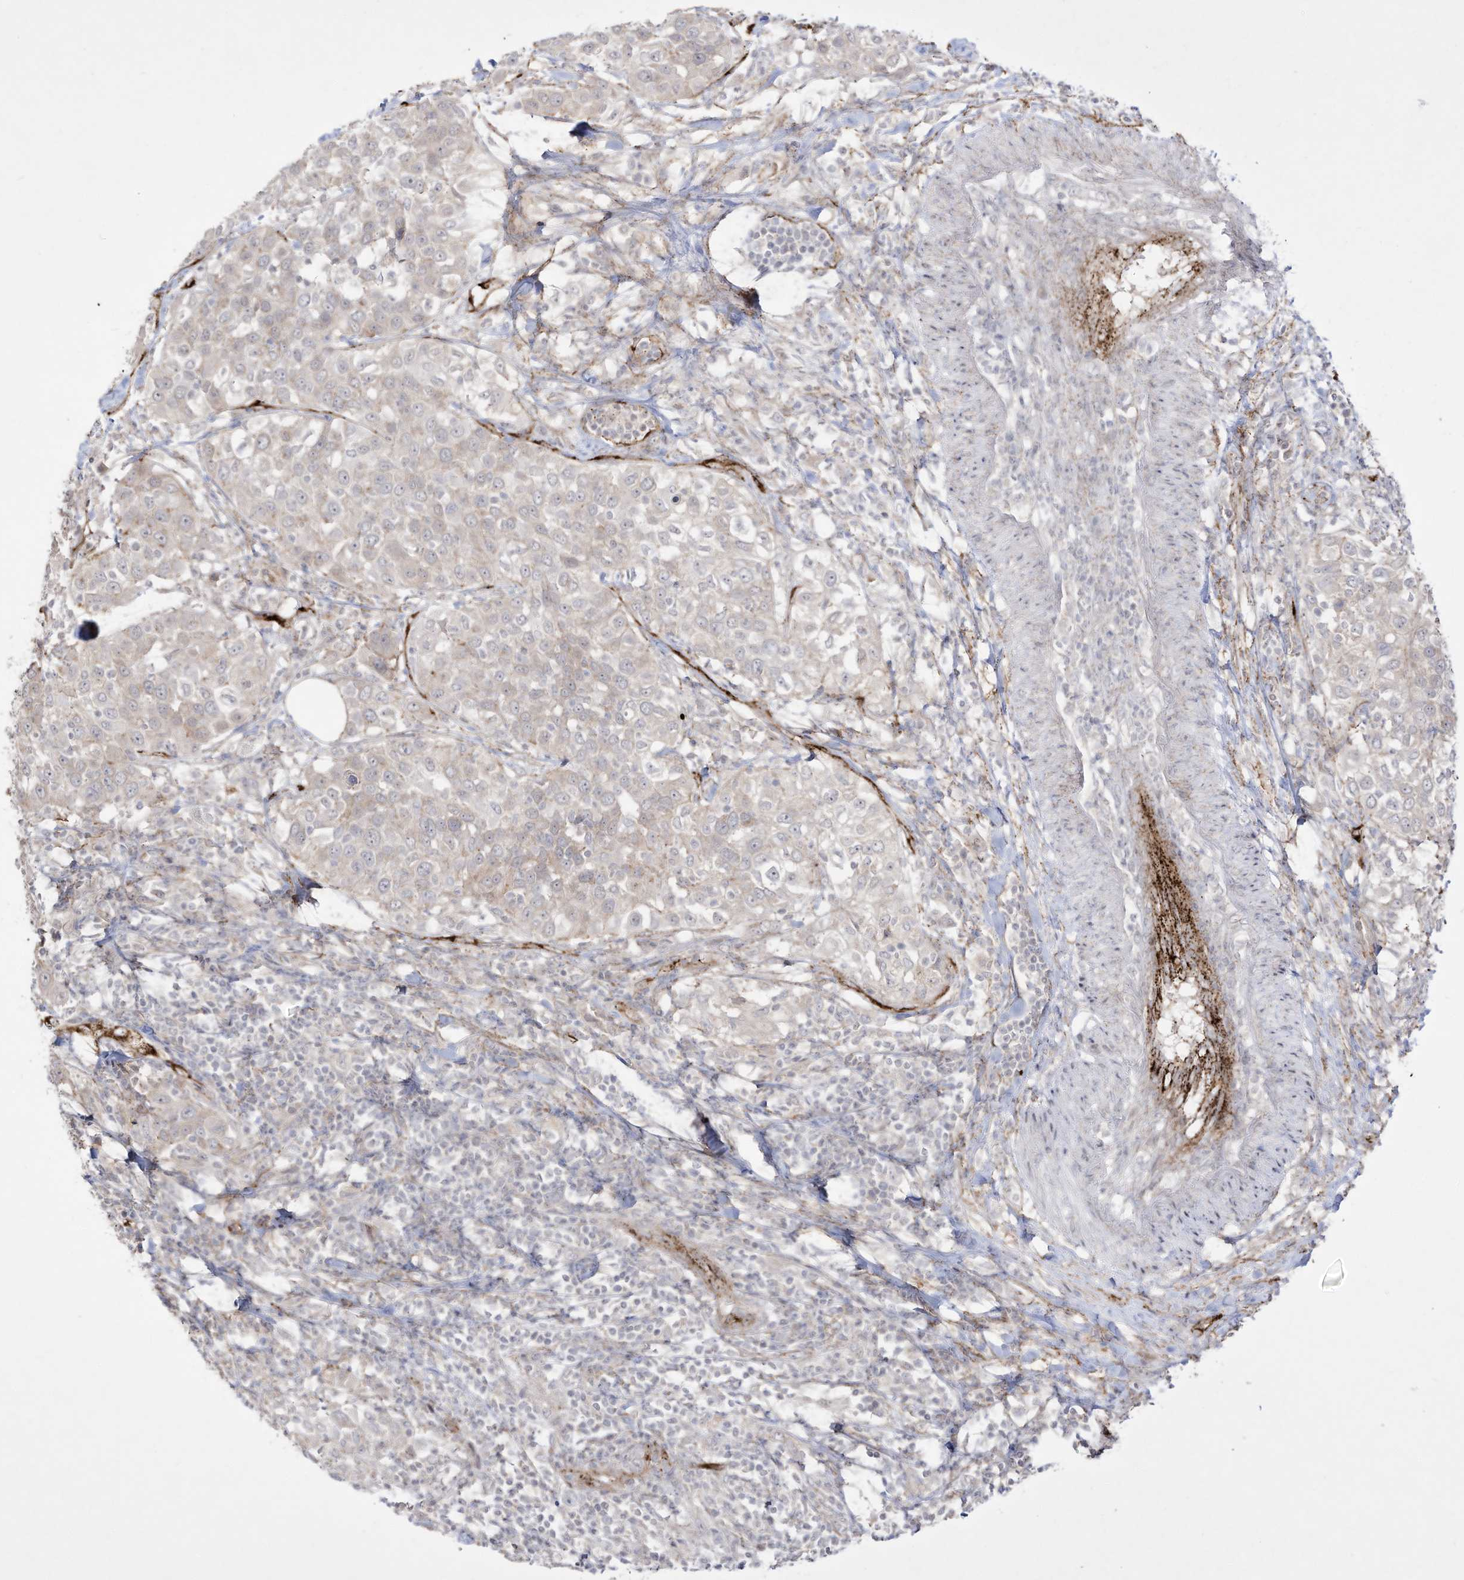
{"staining": {"intensity": "negative", "quantity": "none", "location": "none"}, "tissue": "urothelial cancer", "cell_type": "Tumor cells", "image_type": "cancer", "snomed": [{"axis": "morphology", "description": "Urothelial carcinoma, High grade"}, {"axis": "topography", "description": "Urinary bladder"}], "caption": "DAB (3,3'-diaminobenzidine) immunohistochemical staining of urothelial carcinoma (high-grade) displays no significant expression in tumor cells.", "gene": "ZGRF1", "patient": {"sex": "female", "age": 80}}